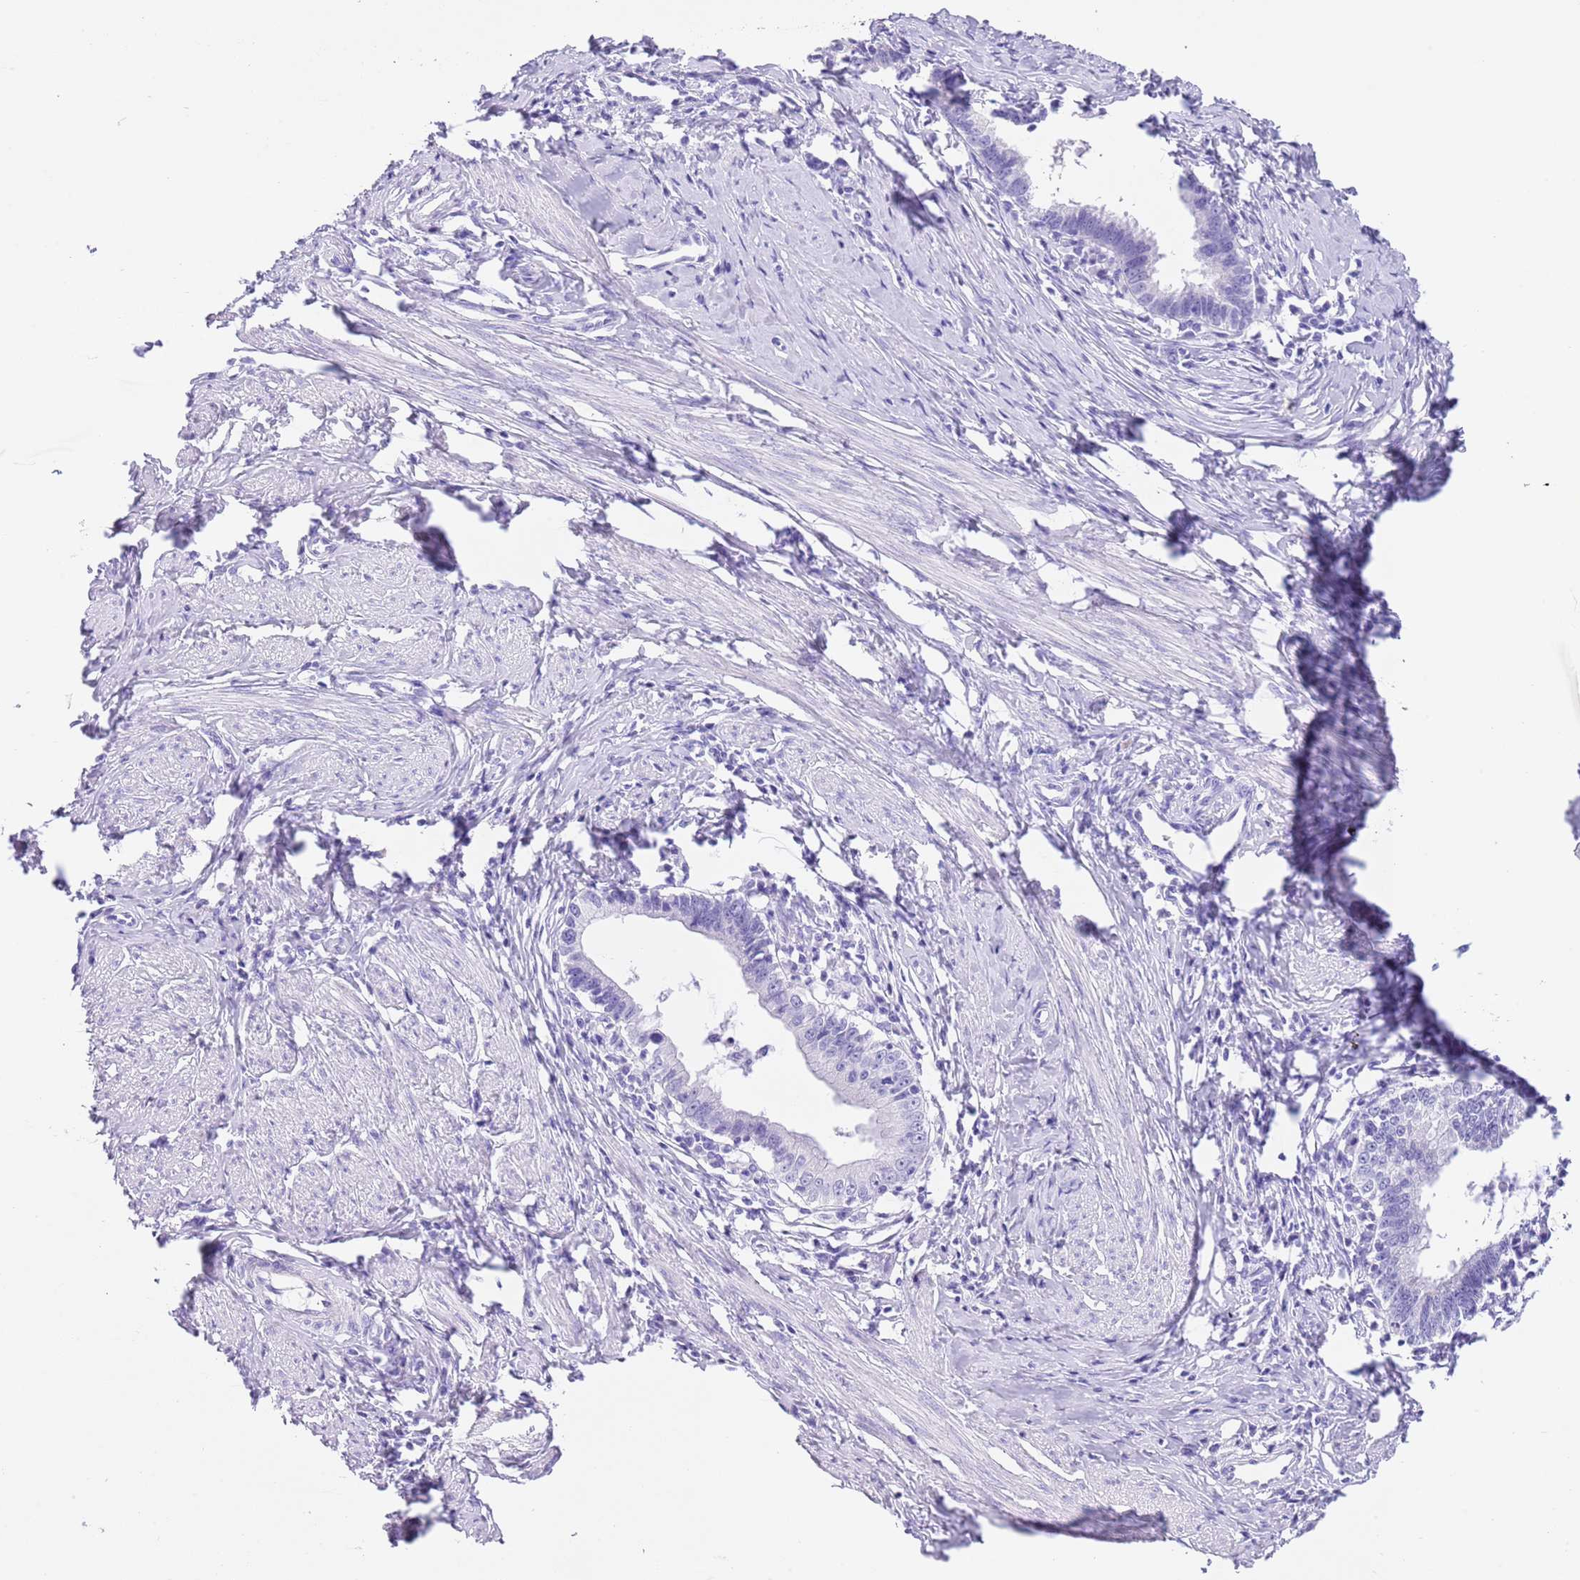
{"staining": {"intensity": "negative", "quantity": "none", "location": "none"}, "tissue": "cervical cancer", "cell_type": "Tumor cells", "image_type": "cancer", "snomed": [{"axis": "morphology", "description": "Adenocarcinoma, NOS"}, {"axis": "topography", "description": "Cervix"}], "caption": "The immunohistochemistry (IHC) image has no significant staining in tumor cells of cervical cancer (adenocarcinoma) tissue.", "gene": "TMEM185B", "patient": {"sex": "female", "age": 36}}